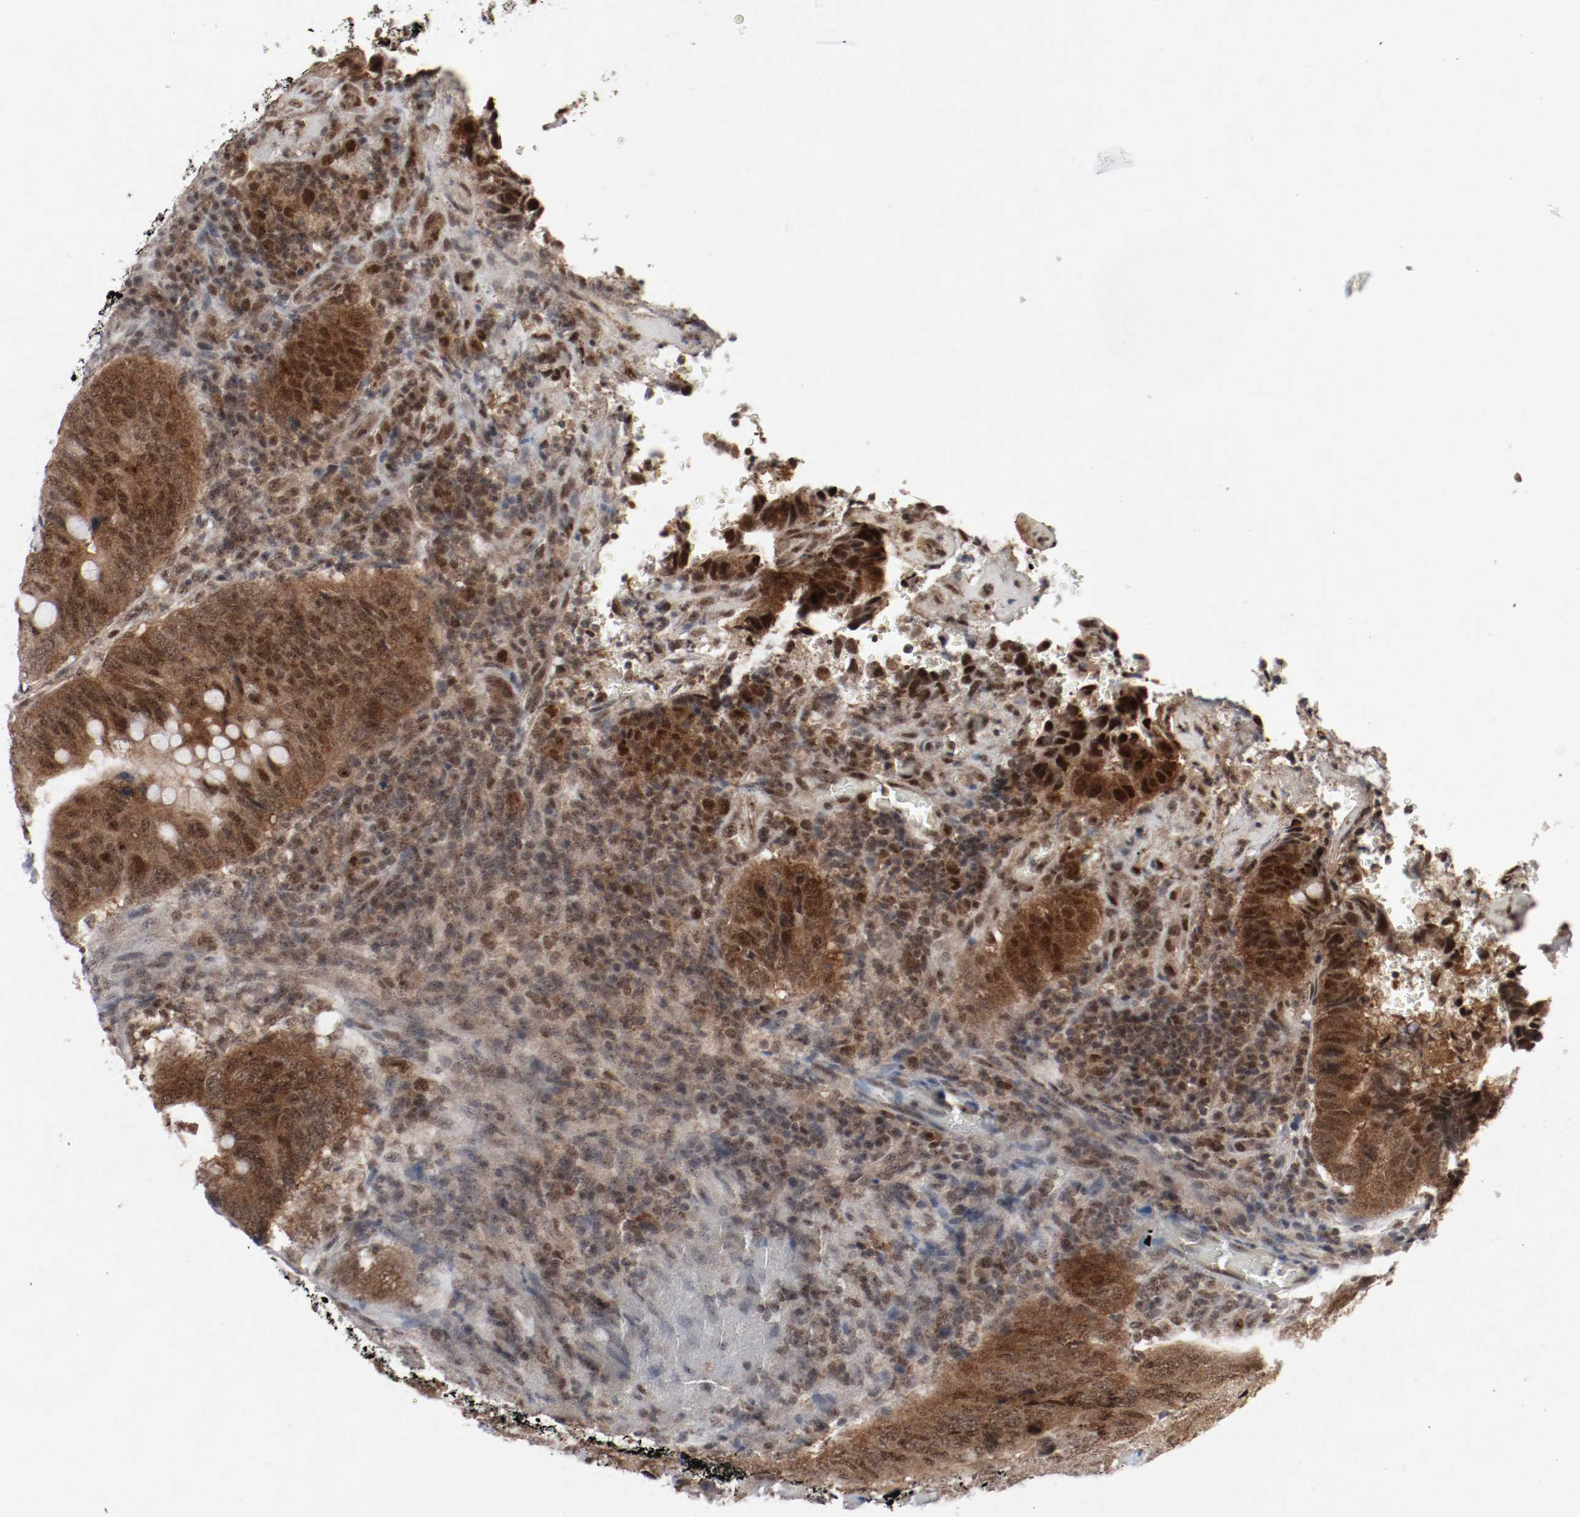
{"staining": {"intensity": "moderate", "quantity": ">75%", "location": "cytoplasmic/membranous,nuclear"}, "tissue": "colorectal cancer", "cell_type": "Tumor cells", "image_type": "cancer", "snomed": [{"axis": "morphology", "description": "Normal tissue, NOS"}, {"axis": "morphology", "description": "Adenocarcinoma, NOS"}, {"axis": "topography", "description": "Rectum"}, {"axis": "topography", "description": "Peripheral nerve tissue"}], "caption": "A medium amount of moderate cytoplasmic/membranous and nuclear expression is appreciated in approximately >75% of tumor cells in colorectal cancer tissue.", "gene": "CSNK2B", "patient": {"sex": "male", "age": 92}}